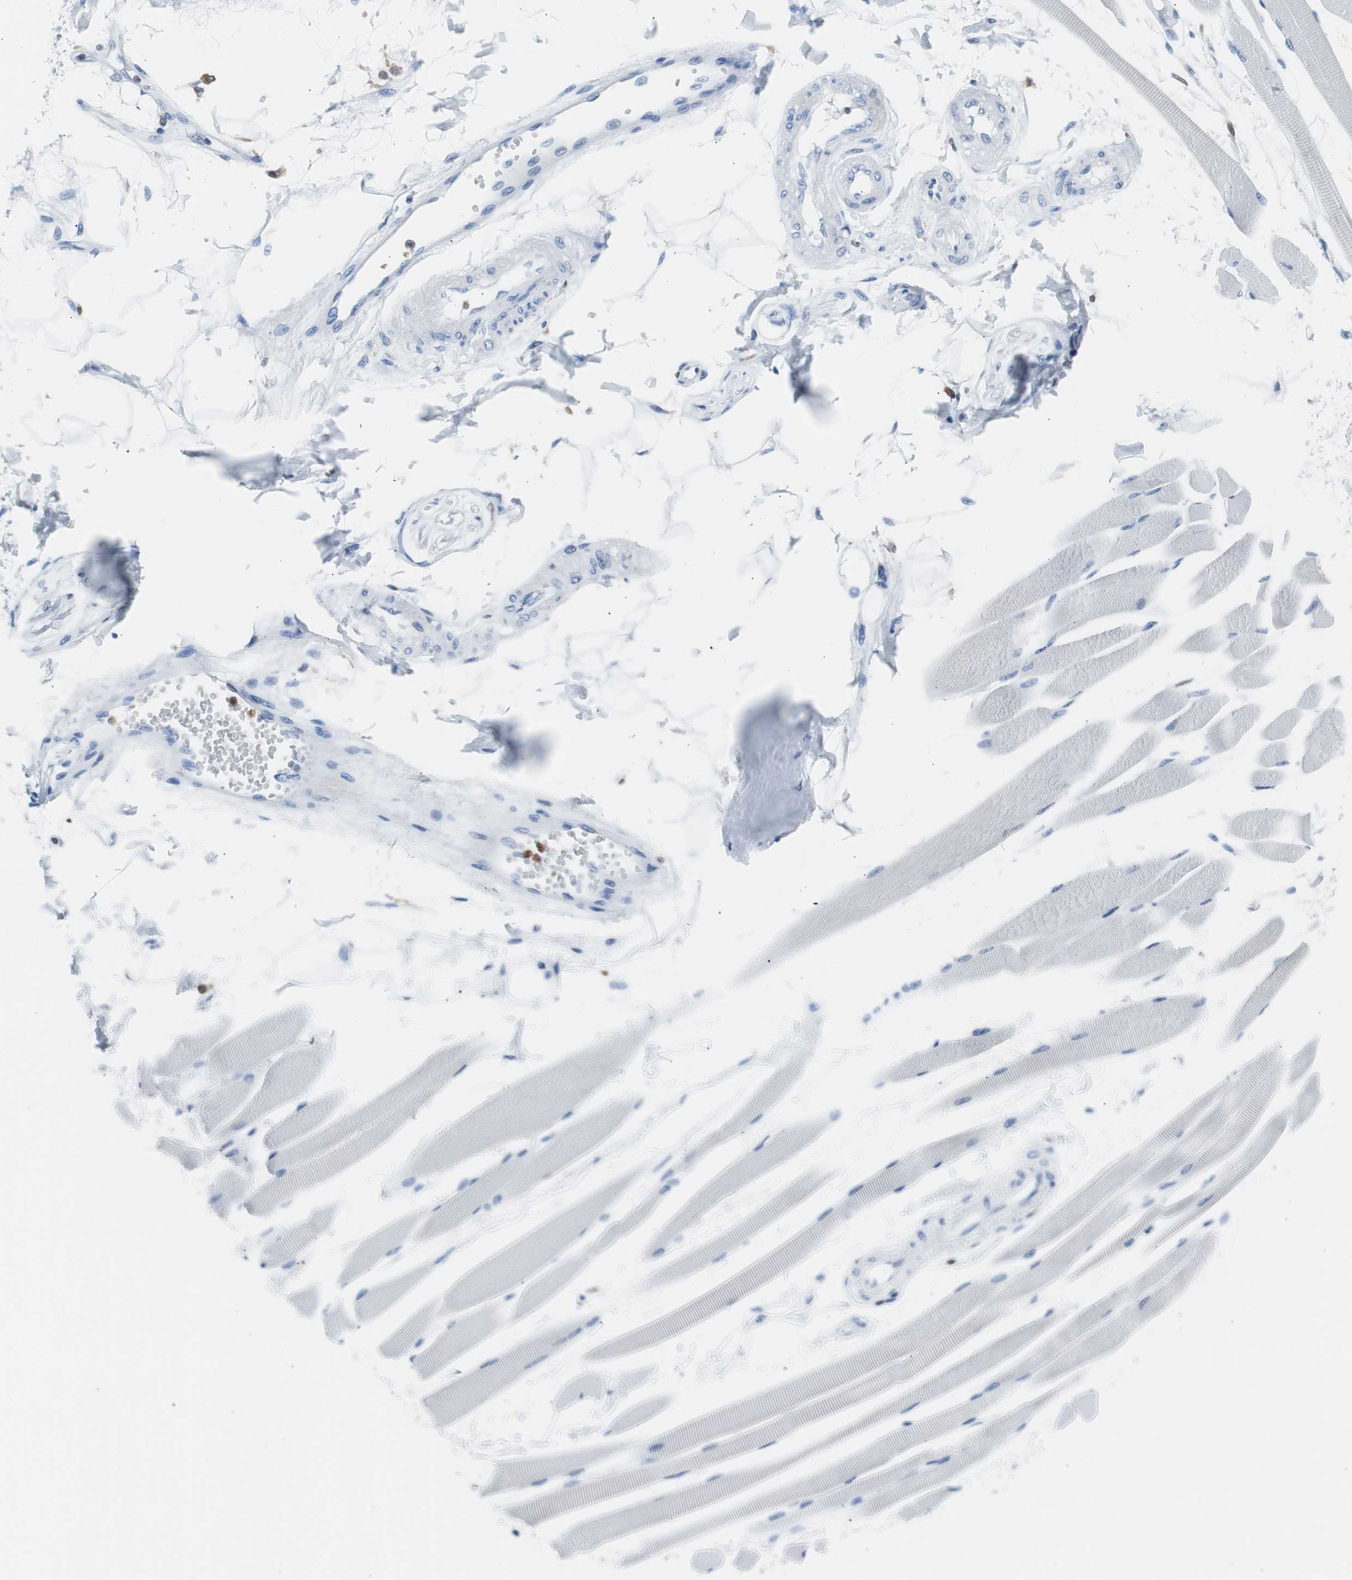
{"staining": {"intensity": "negative", "quantity": "none", "location": "none"}, "tissue": "skeletal muscle", "cell_type": "Myocytes", "image_type": "normal", "snomed": [{"axis": "morphology", "description": "Normal tissue, NOS"}, {"axis": "topography", "description": "Skeletal muscle"}, {"axis": "topography", "description": "Peripheral nerve tissue"}], "caption": "An IHC micrograph of benign skeletal muscle is shown. There is no staining in myocytes of skeletal muscle. The staining was performed using DAB (3,3'-diaminobenzidine) to visualize the protein expression in brown, while the nuclei were stained in blue with hematoxylin (Magnification: 20x).", "gene": "SYK", "patient": {"sex": "female", "age": 84}}